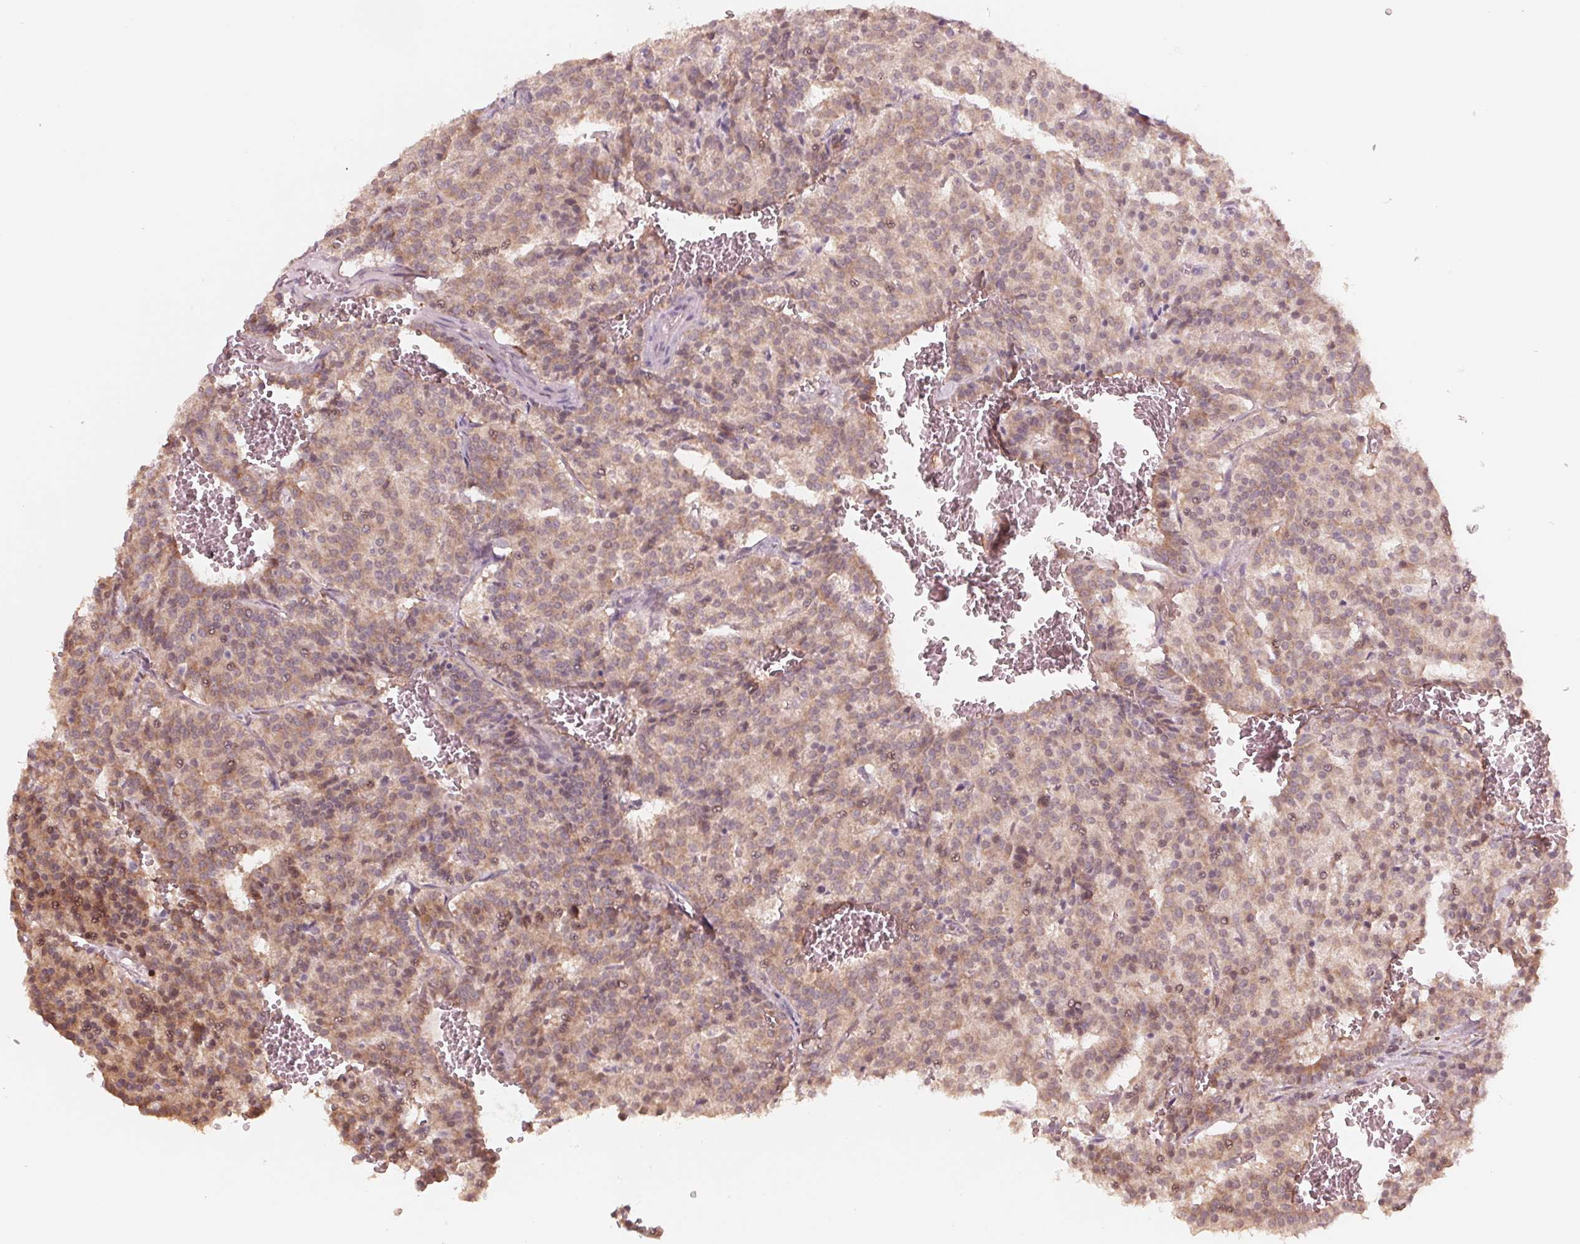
{"staining": {"intensity": "weak", "quantity": ">75%", "location": "cytoplasmic/membranous"}, "tissue": "carcinoid", "cell_type": "Tumor cells", "image_type": "cancer", "snomed": [{"axis": "morphology", "description": "Carcinoid, malignant, NOS"}, {"axis": "topography", "description": "Lung"}], "caption": "Protein expression analysis of human carcinoid reveals weak cytoplasmic/membranous positivity in about >75% of tumor cells.", "gene": "GIGYF2", "patient": {"sex": "male", "age": 70}}